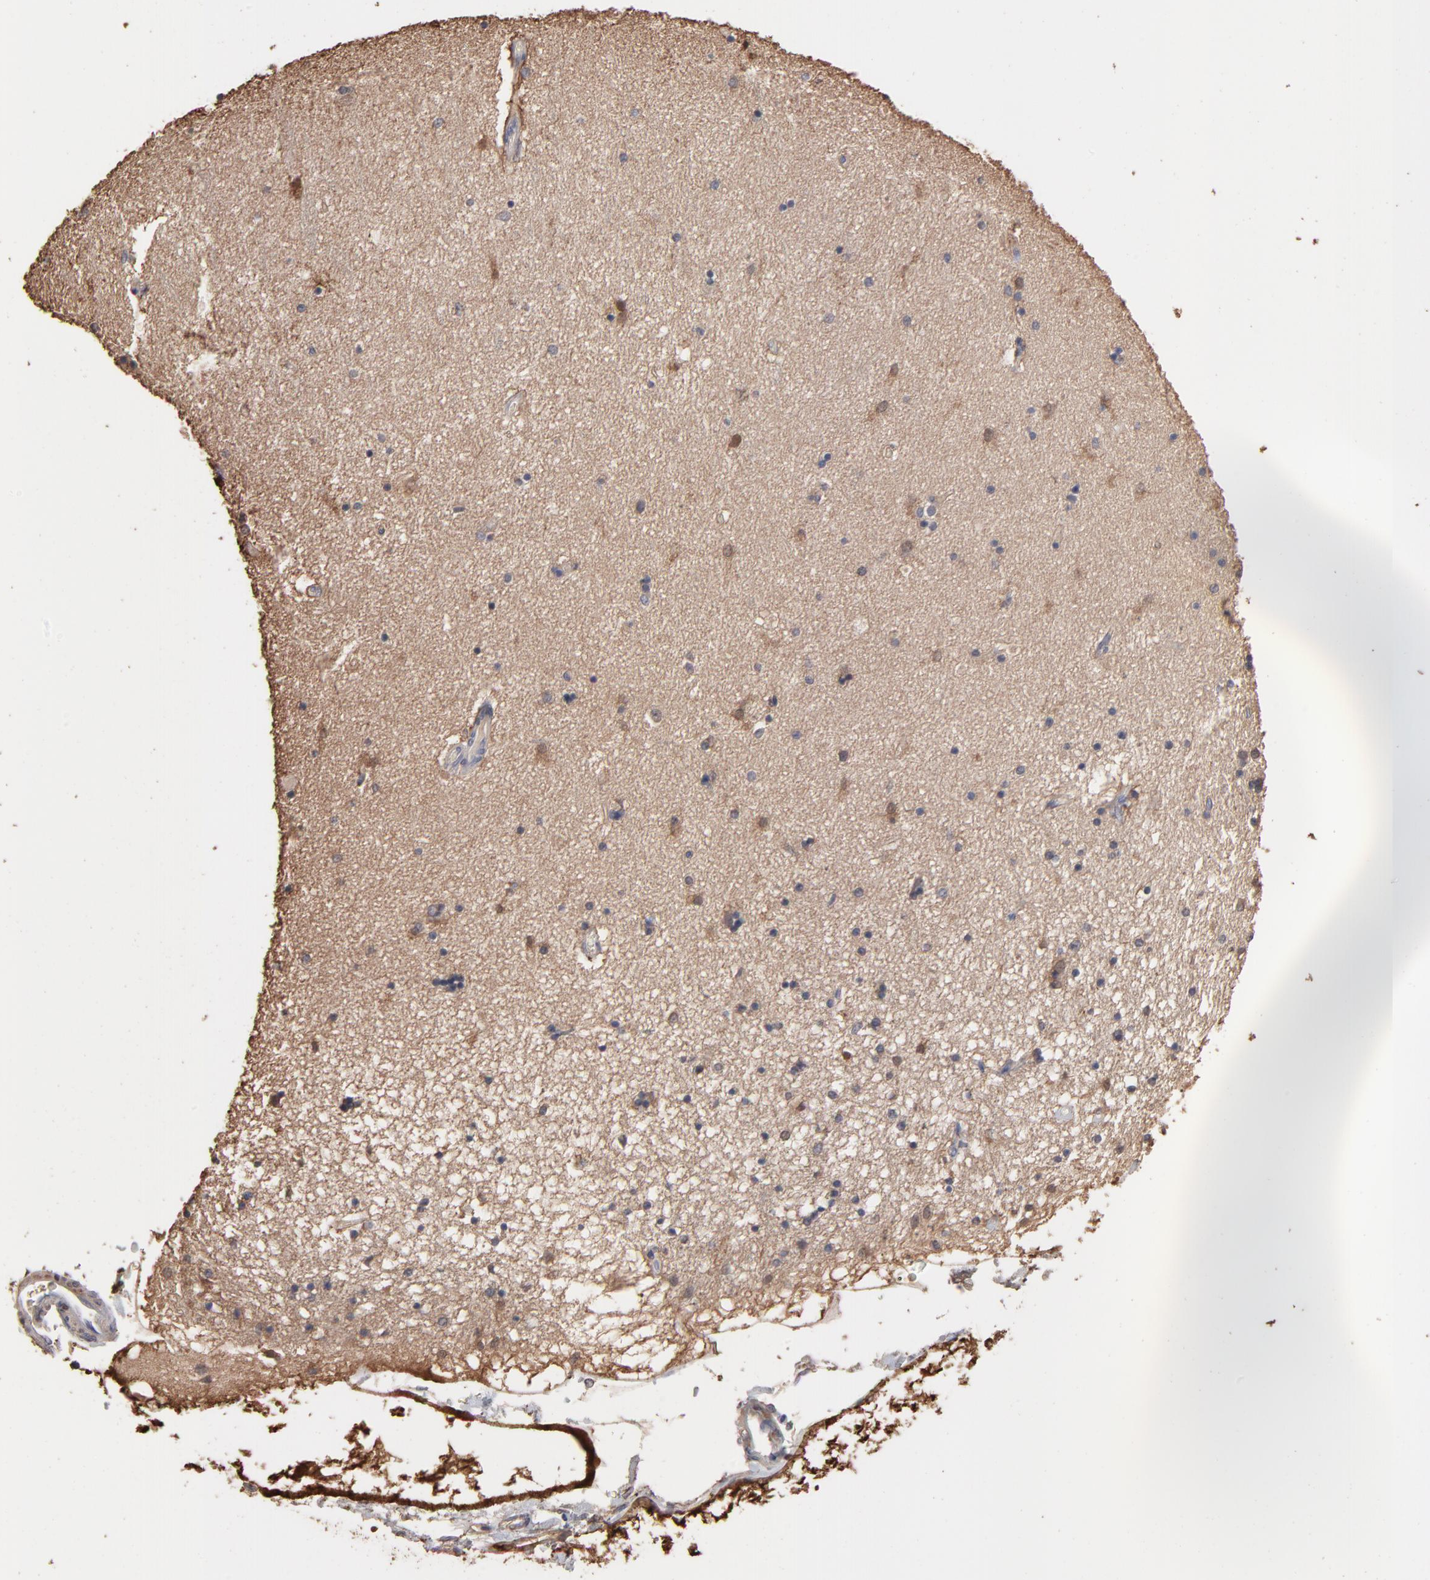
{"staining": {"intensity": "moderate", "quantity": "<25%", "location": "cytoplasmic/membranous,nuclear"}, "tissue": "hippocampus", "cell_type": "Glial cells", "image_type": "normal", "snomed": [{"axis": "morphology", "description": "Normal tissue, NOS"}, {"axis": "topography", "description": "Hippocampus"}], "caption": "DAB (3,3'-diaminobenzidine) immunohistochemical staining of unremarkable hippocampus exhibits moderate cytoplasmic/membranous,nuclear protein staining in approximately <25% of glial cells.", "gene": "TANGO2", "patient": {"sex": "female", "age": 54}}